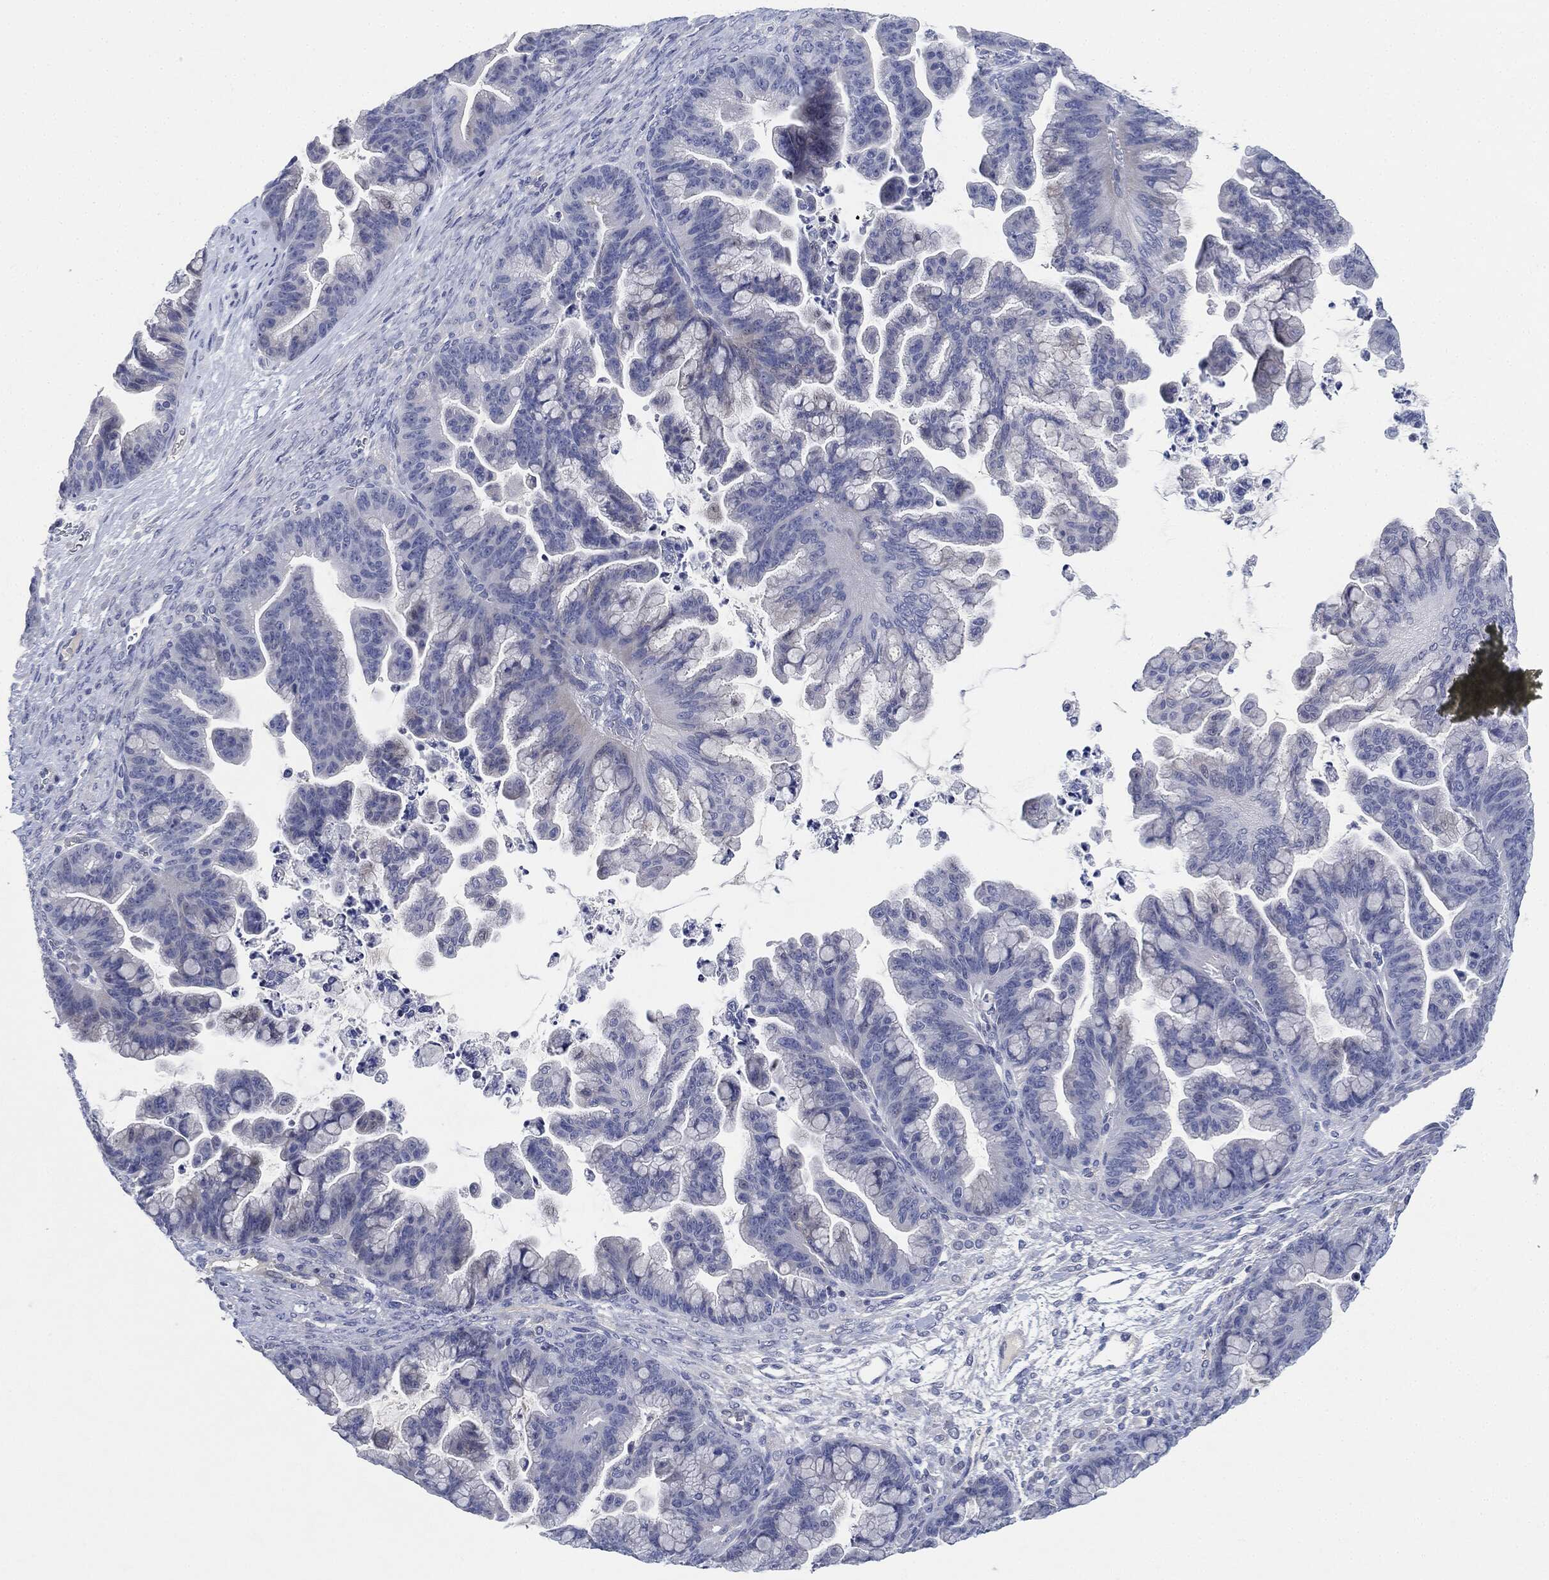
{"staining": {"intensity": "negative", "quantity": "none", "location": "none"}, "tissue": "ovarian cancer", "cell_type": "Tumor cells", "image_type": "cancer", "snomed": [{"axis": "morphology", "description": "Cystadenocarcinoma, mucinous, NOS"}, {"axis": "topography", "description": "Ovary"}], "caption": "An immunohistochemistry (IHC) photomicrograph of ovarian mucinous cystadenocarcinoma is shown. There is no staining in tumor cells of ovarian mucinous cystadenocarcinoma. (Brightfield microscopy of DAB IHC at high magnification).", "gene": "NTRK1", "patient": {"sex": "female", "age": 67}}